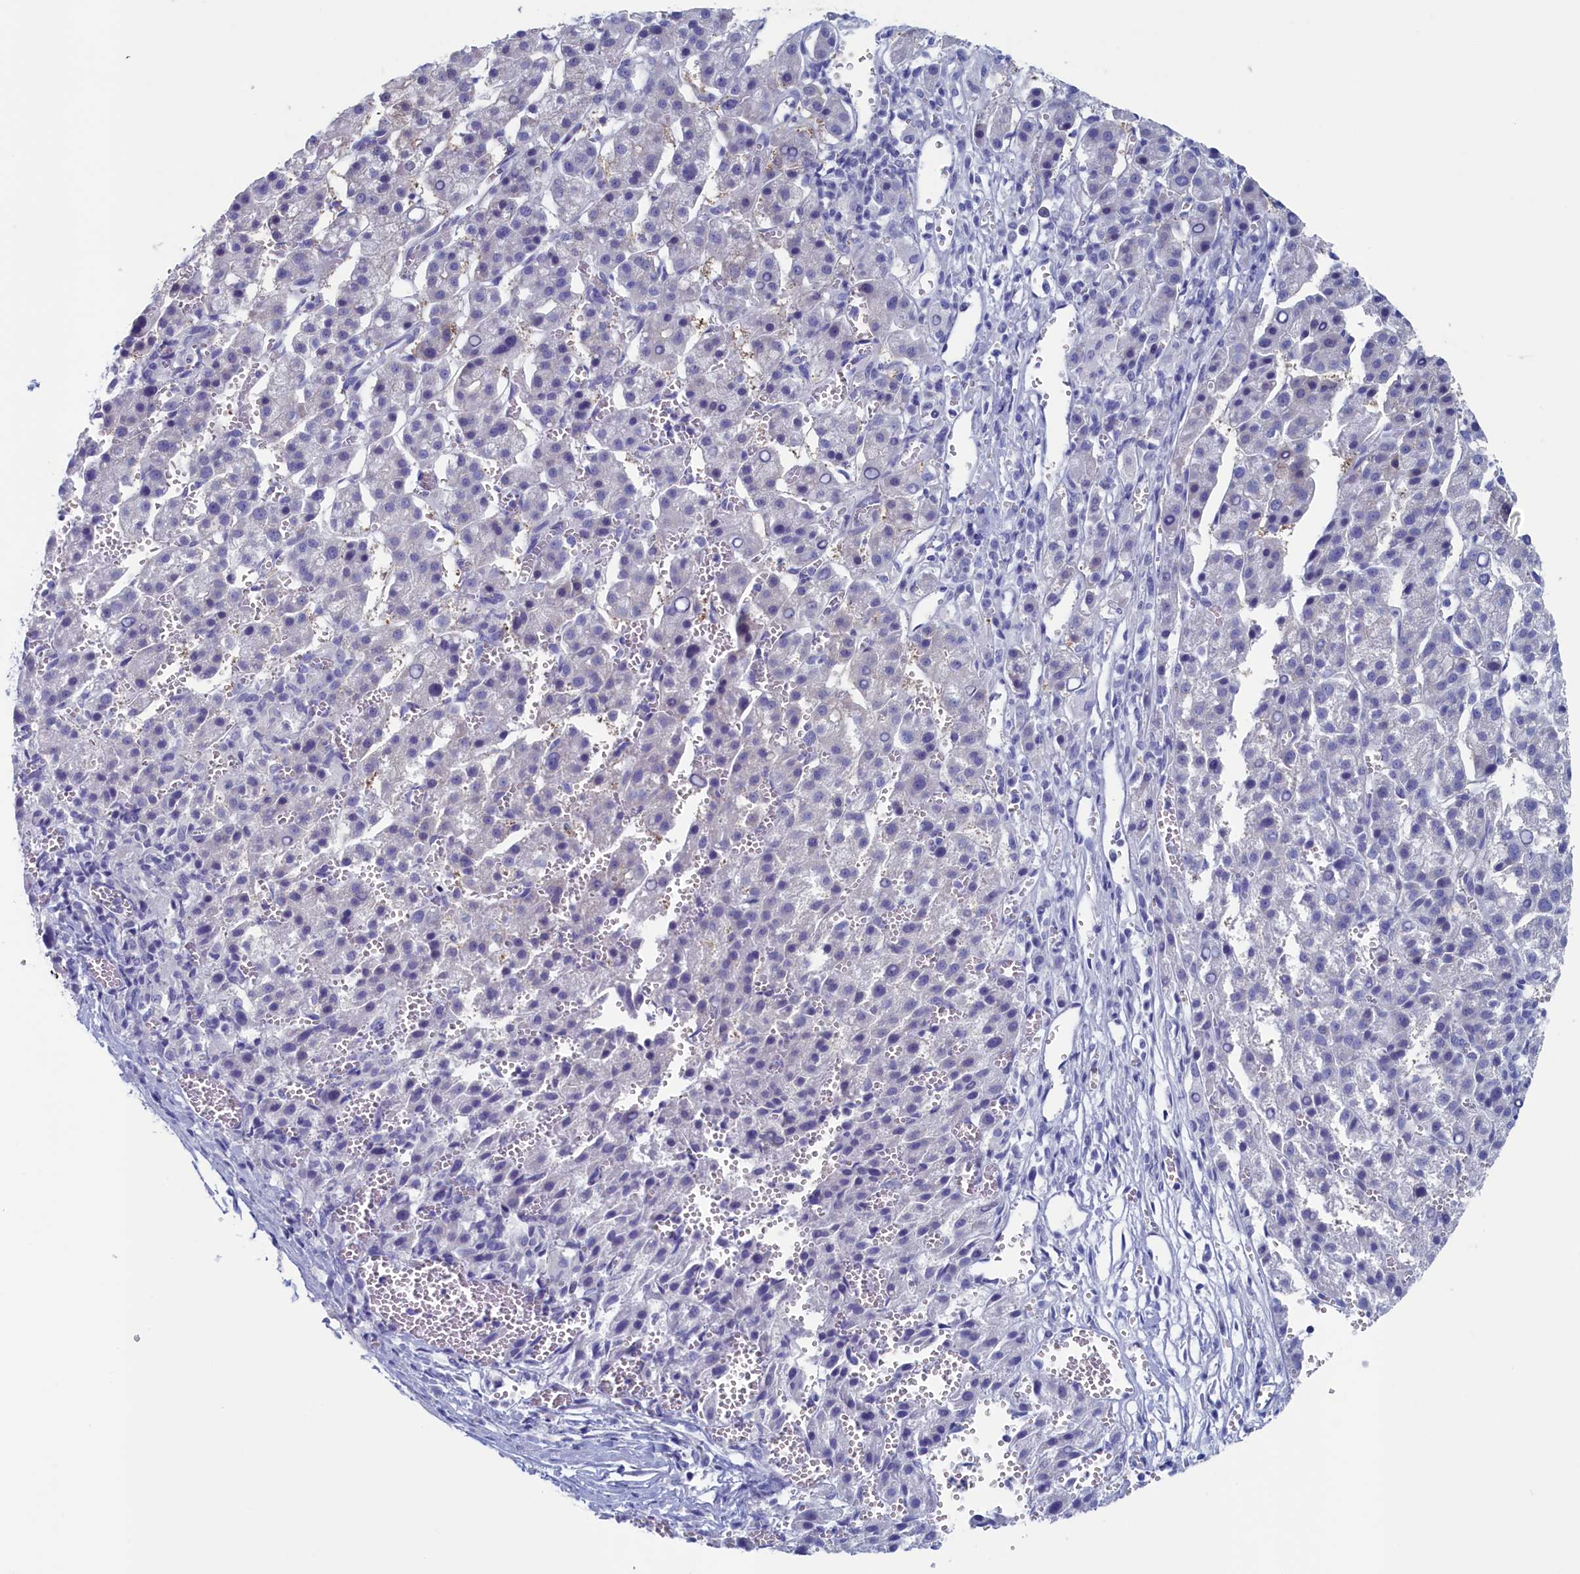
{"staining": {"intensity": "negative", "quantity": "none", "location": "none"}, "tissue": "liver cancer", "cell_type": "Tumor cells", "image_type": "cancer", "snomed": [{"axis": "morphology", "description": "Carcinoma, Hepatocellular, NOS"}, {"axis": "topography", "description": "Liver"}], "caption": "Tumor cells show no significant expression in hepatocellular carcinoma (liver).", "gene": "WDR76", "patient": {"sex": "female", "age": 58}}